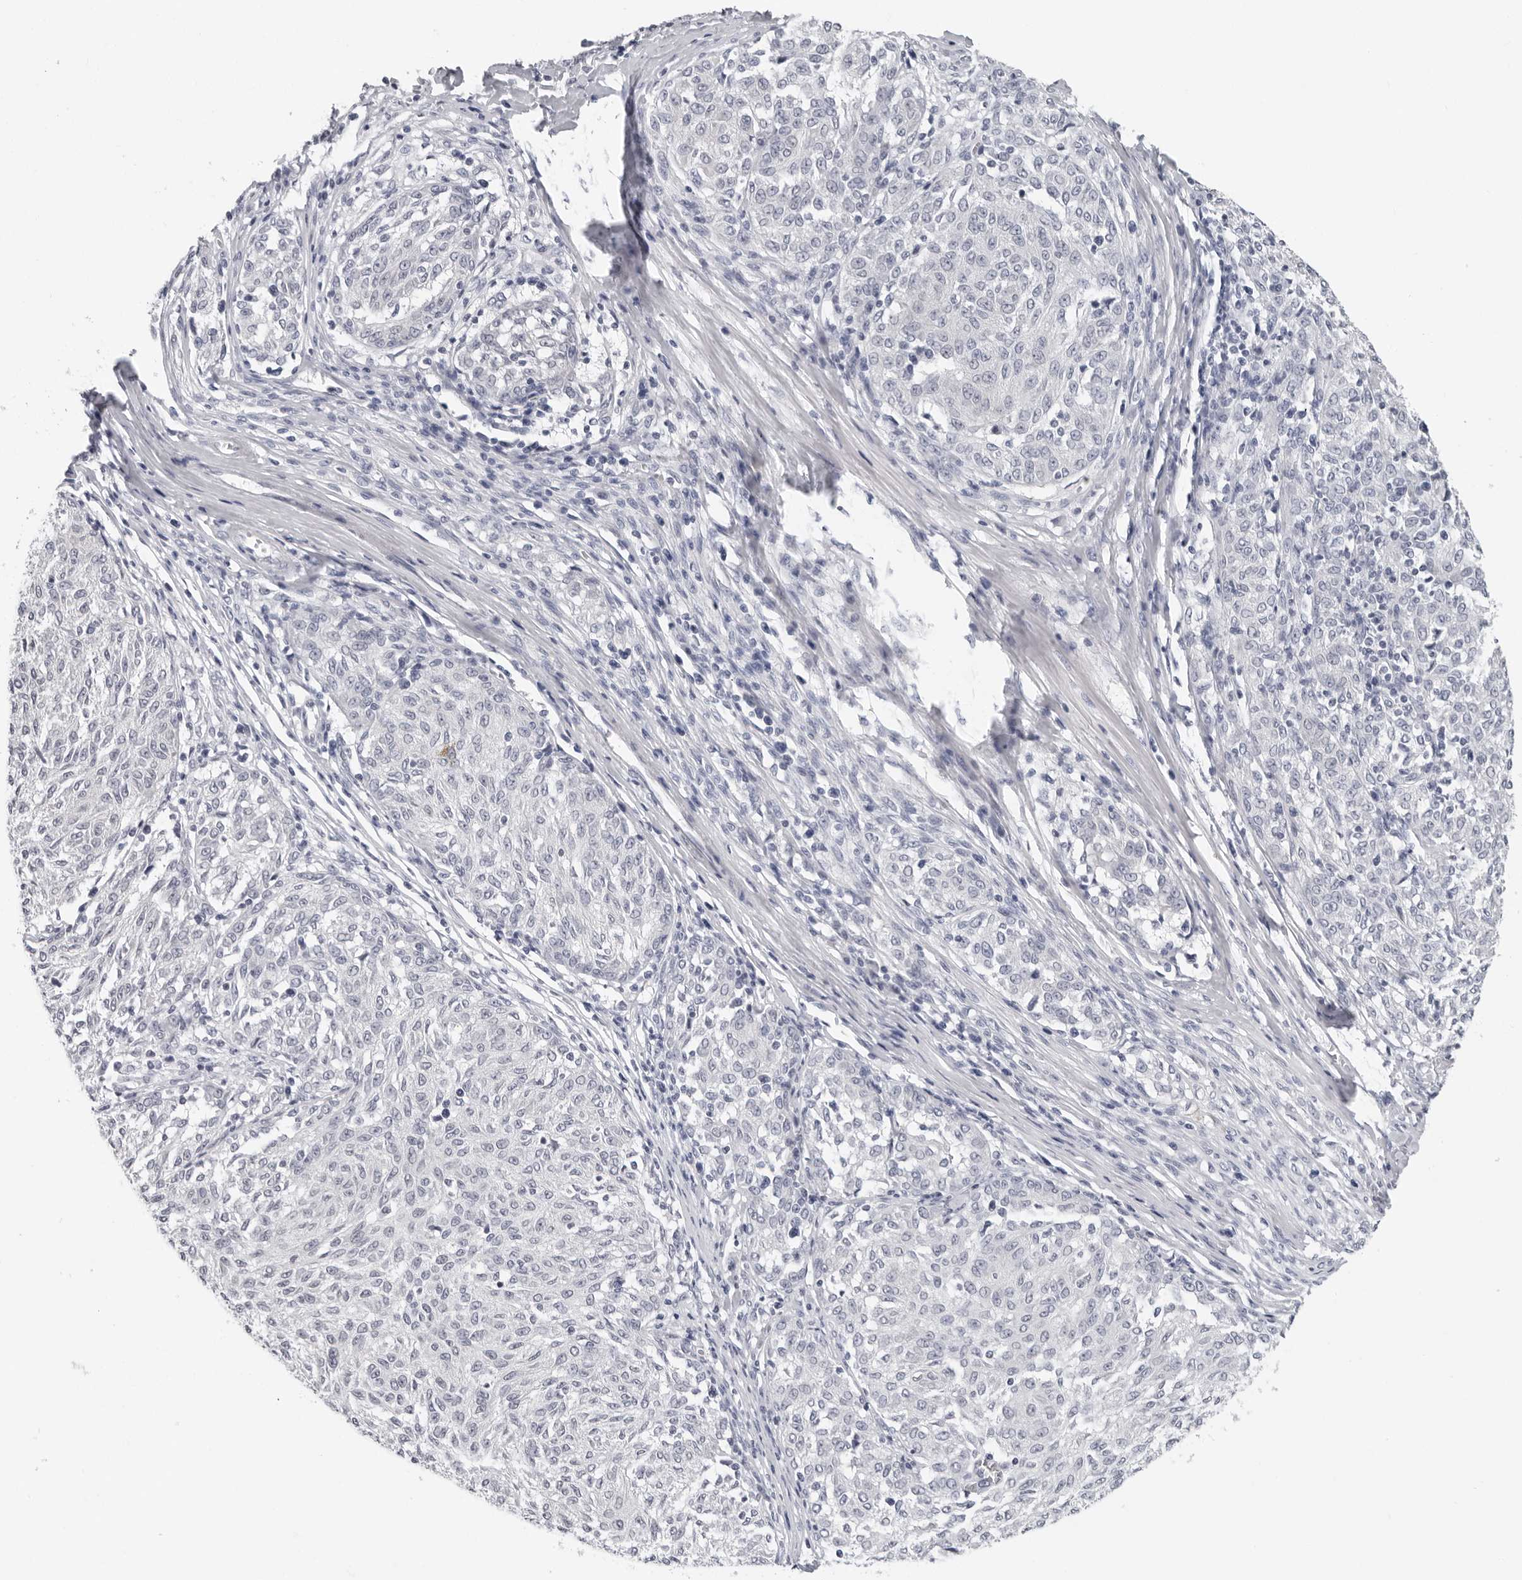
{"staining": {"intensity": "negative", "quantity": "none", "location": "none"}, "tissue": "melanoma", "cell_type": "Tumor cells", "image_type": "cancer", "snomed": [{"axis": "morphology", "description": "Malignant melanoma, NOS"}, {"axis": "topography", "description": "Skin"}], "caption": "High power microscopy photomicrograph of an immunohistochemistry histopathology image of melanoma, revealing no significant expression in tumor cells. Brightfield microscopy of immunohistochemistry (IHC) stained with DAB (3,3'-diaminobenzidine) (brown) and hematoxylin (blue), captured at high magnification.", "gene": "CCDC28B", "patient": {"sex": "female", "age": 72}}